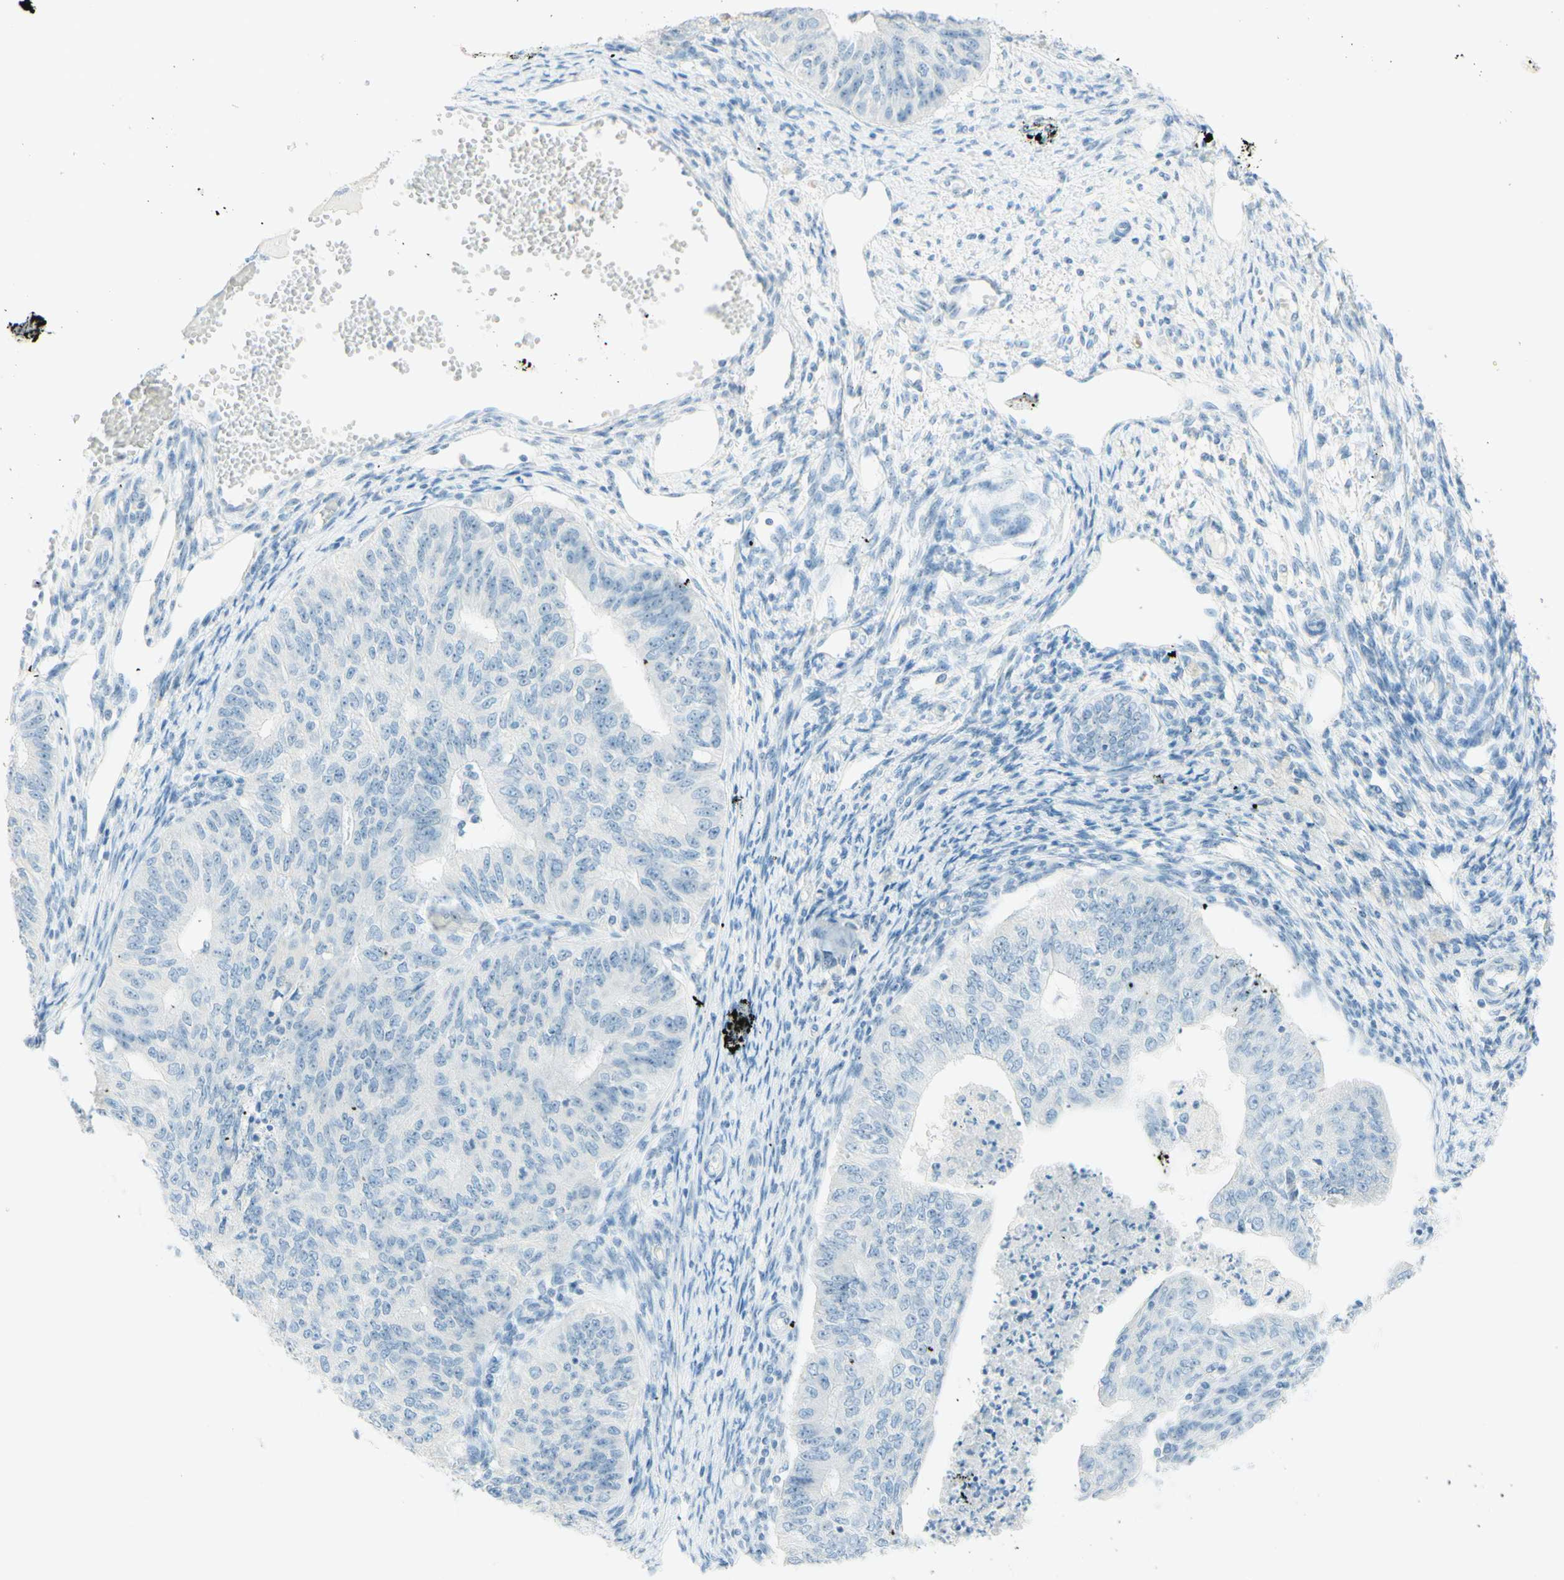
{"staining": {"intensity": "negative", "quantity": "none", "location": "none"}, "tissue": "endometrial cancer", "cell_type": "Tumor cells", "image_type": "cancer", "snomed": [{"axis": "morphology", "description": "Adenocarcinoma, NOS"}, {"axis": "topography", "description": "Endometrium"}], "caption": "DAB (3,3'-diaminobenzidine) immunohistochemical staining of adenocarcinoma (endometrial) demonstrates no significant positivity in tumor cells. The staining was performed using DAB (3,3'-diaminobenzidine) to visualize the protein expression in brown, while the nuclei were stained in blue with hematoxylin (Magnification: 20x).", "gene": "FMR1NB", "patient": {"sex": "female", "age": 32}}